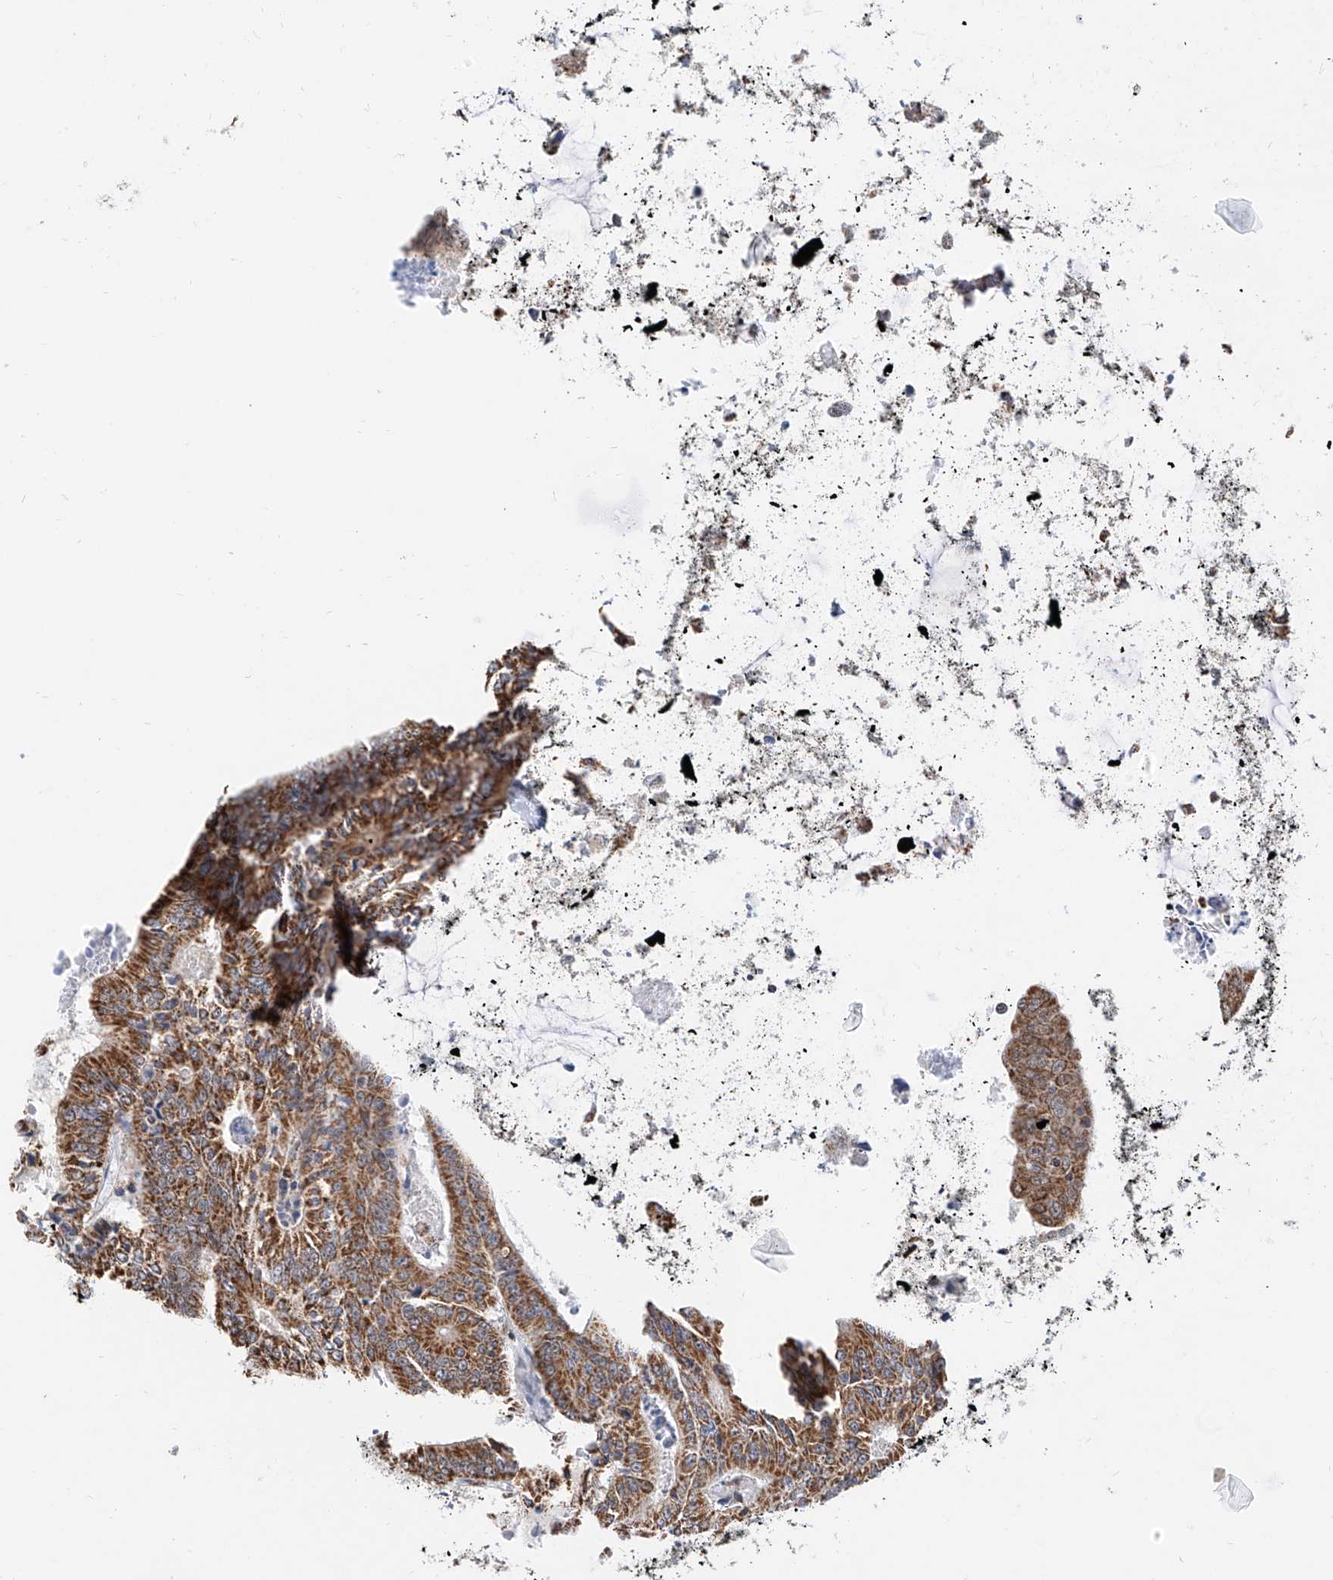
{"staining": {"intensity": "moderate", "quantity": ">75%", "location": "cytoplasmic/membranous"}, "tissue": "colorectal cancer", "cell_type": "Tumor cells", "image_type": "cancer", "snomed": [{"axis": "morphology", "description": "Adenocarcinoma, NOS"}, {"axis": "topography", "description": "Colon"}], "caption": "Colorectal cancer (adenocarcinoma) stained with a protein marker displays moderate staining in tumor cells.", "gene": "NALCN", "patient": {"sex": "male", "age": 83}}